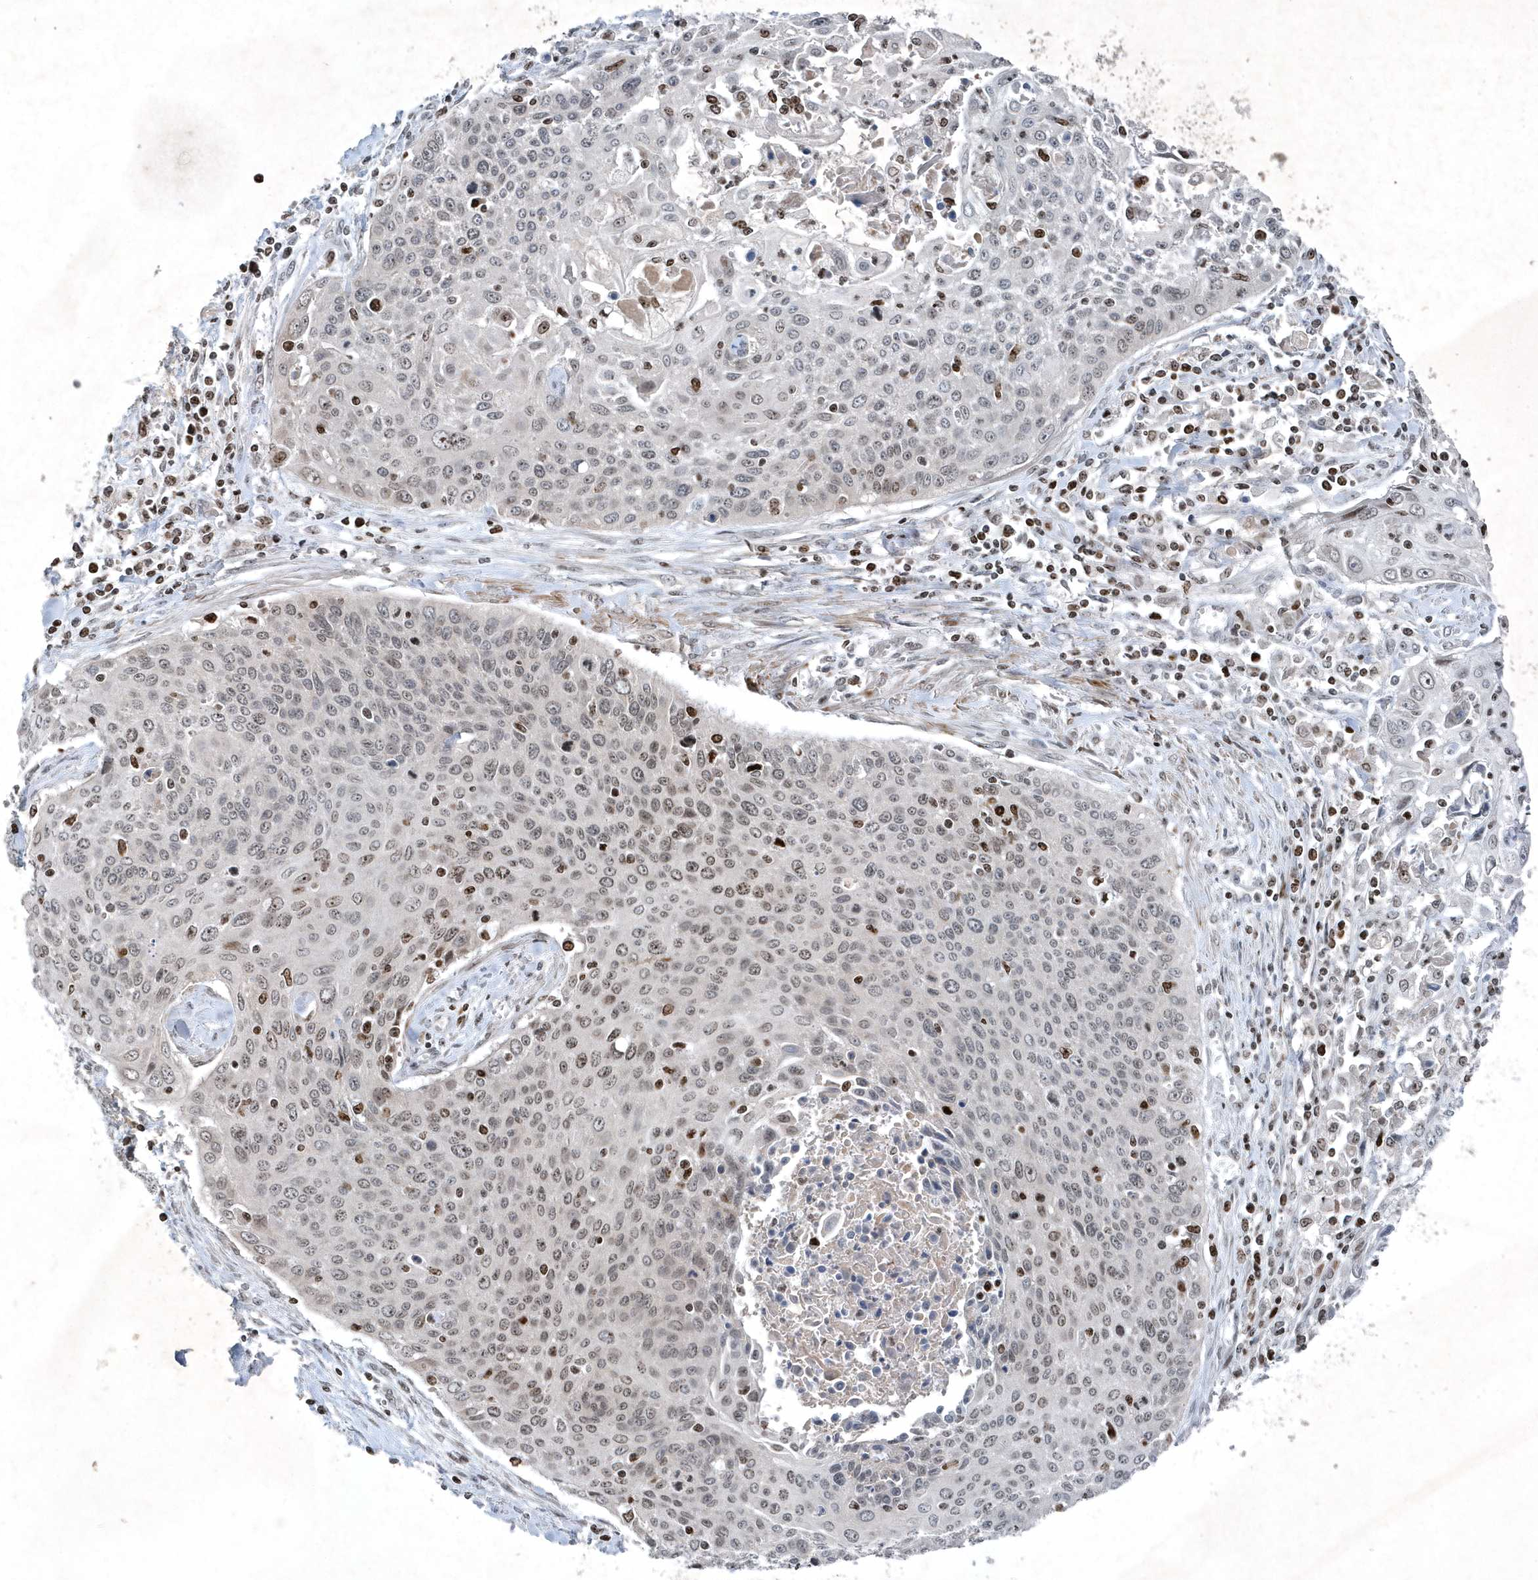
{"staining": {"intensity": "weak", "quantity": ">75%", "location": "nuclear"}, "tissue": "cervical cancer", "cell_type": "Tumor cells", "image_type": "cancer", "snomed": [{"axis": "morphology", "description": "Squamous cell carcinoma, NOS"}, {"axis": "topography", "description": "Cervix"}], "caption": "Approximately >75% of tumor cells in squamous cell carcinoma (cervical) show weak nuclear protein positivity as visualized by brown immunohistochemical staining.", "gene": "QTRT2", "patient": {"sex": "female", "age": 55}}